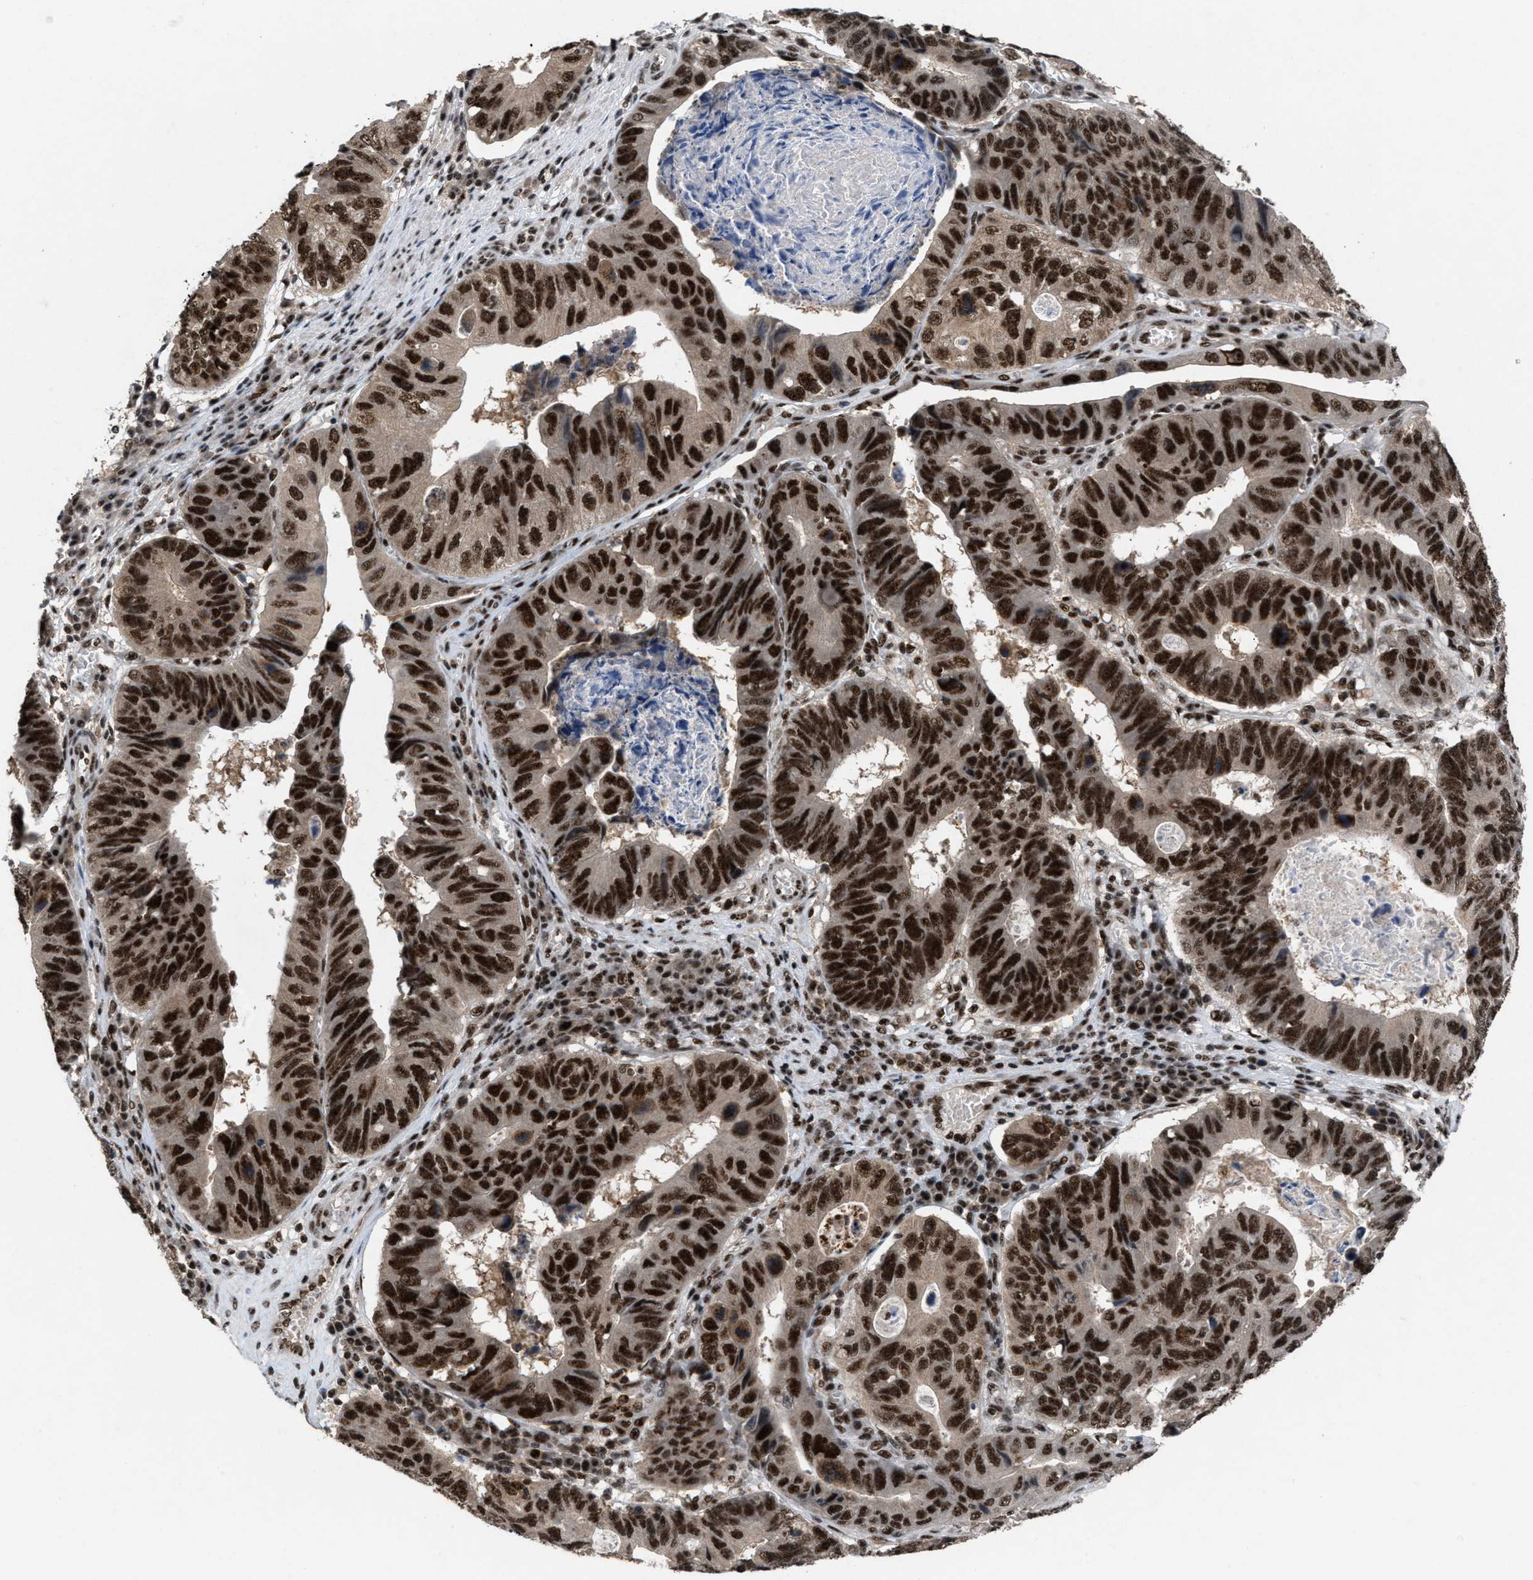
{"staining": {"intensity": "strong", "quantity": ">75%", "location": "nuclear"}, "tissue": "stomach cancer", "cell_type": "Tumor cells", "image_type": "cancer", "snomed": [{"axis": "morphology", "description": "Adenocarcinoma, NOS"}, {"axis": "topography", "description": "Stomach"}], "caption": "IHC (DAB (3,3'-diaminobenzidine)) staining of human stomach cancer reveals strong nuclear protein positivity in approximately >75% of tumor cells.", "gene": "PRPF4", "patient": {"sex": "male", "age": 59}}